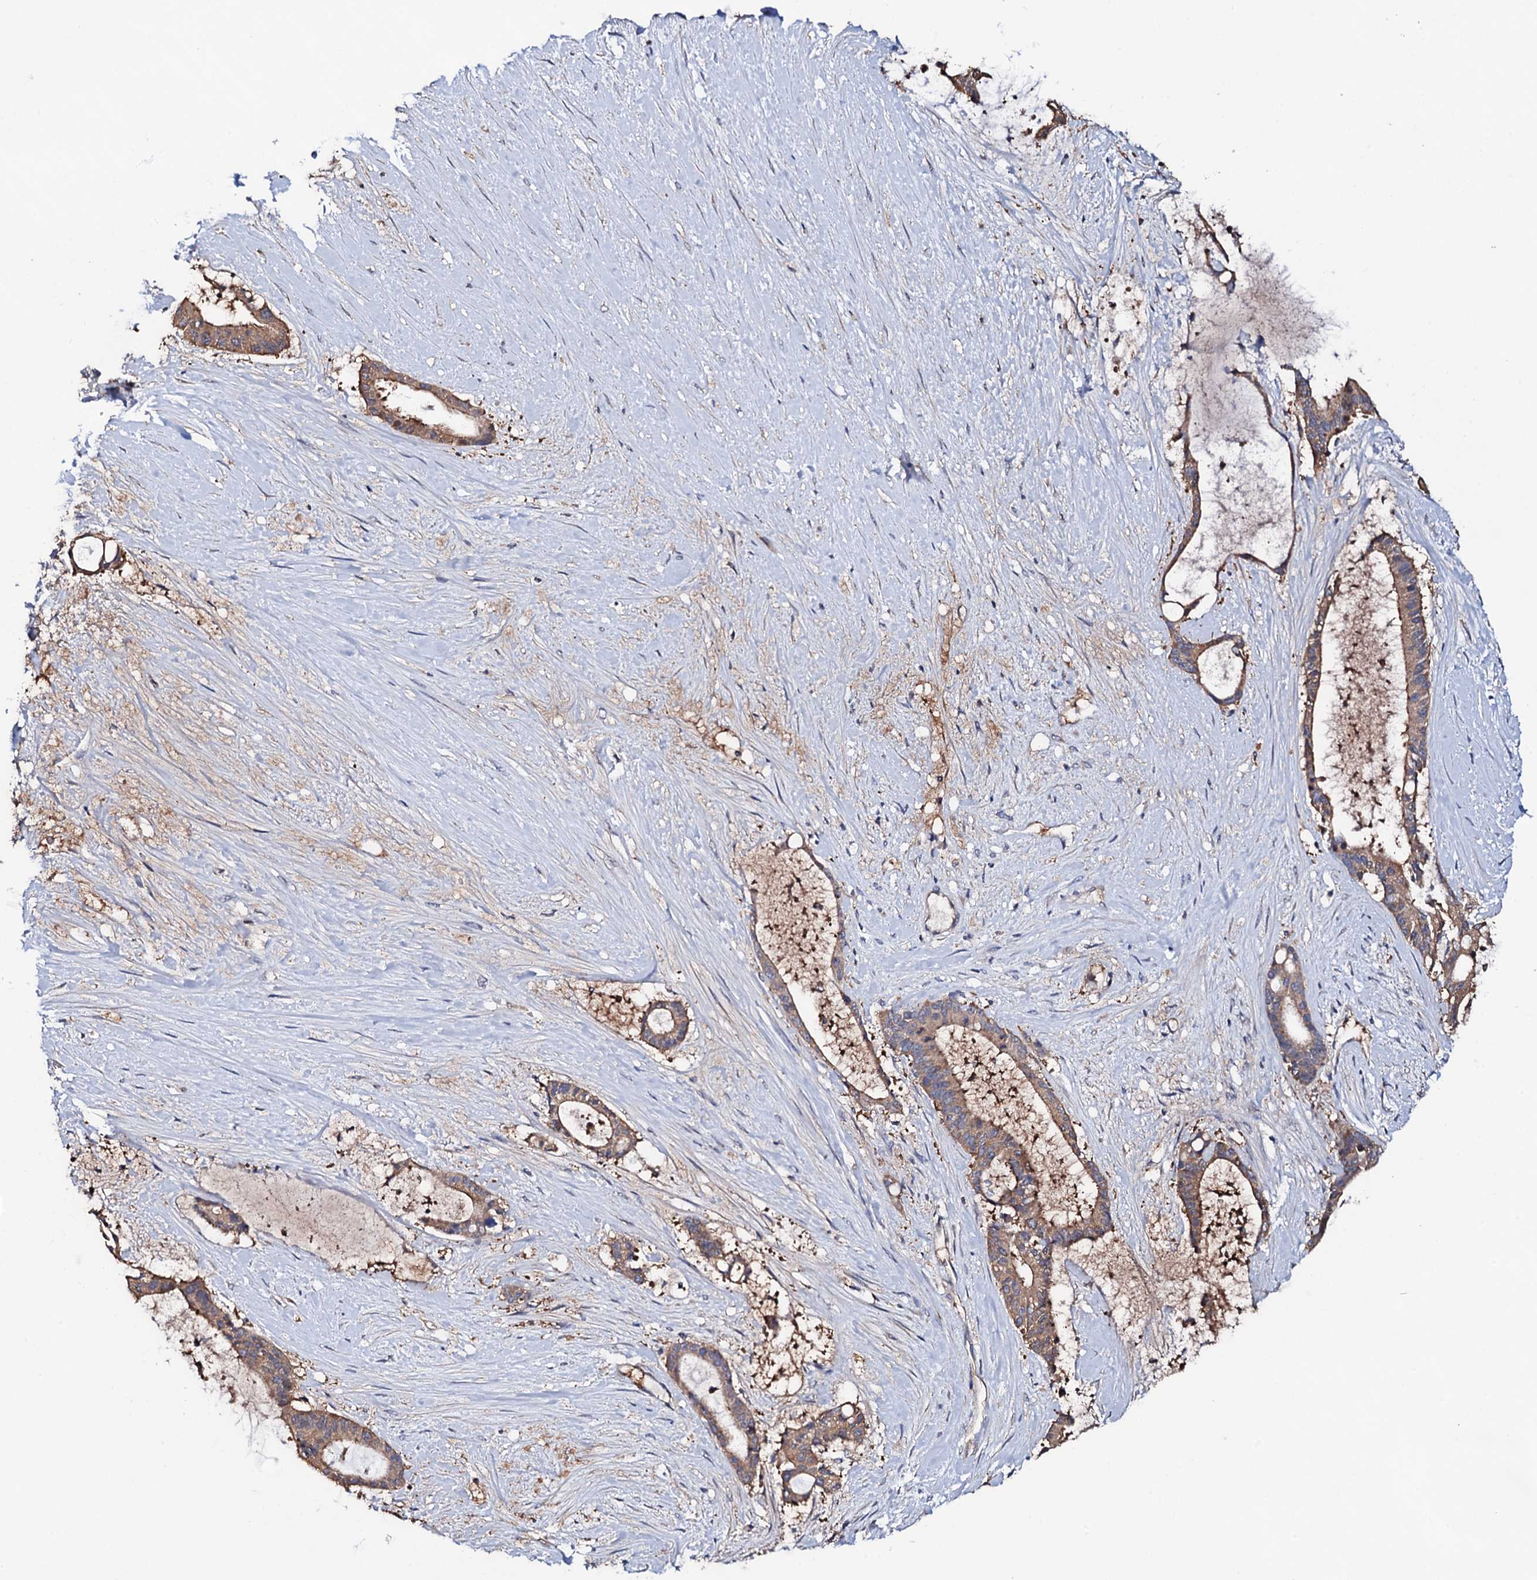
{"staining": {"intensity": "moderate", "quantity": ">75%", "location": "cytoplasmic/membranous"}, "tissue": "liver cancer", "cell_type": "Tumor cells", "image_type": "cancer", "snomed": [{"axis": "morphology", "description": "Normal tissue, NOS"}, {"axis": "morphology", "description": "Cholangiocarcinoma"}, {"axis": "topography", "description": "Liver"}, {"axis": "topography", "description": "Peripheral nerve tissue"}], "caption": "Human liver cancer (cholangiocarcinoma) stained with a protein marker exhibits moderate staining in tumor cells.", "gene": "TCAF2", "patient": {"sex": "female", "age": 73}}